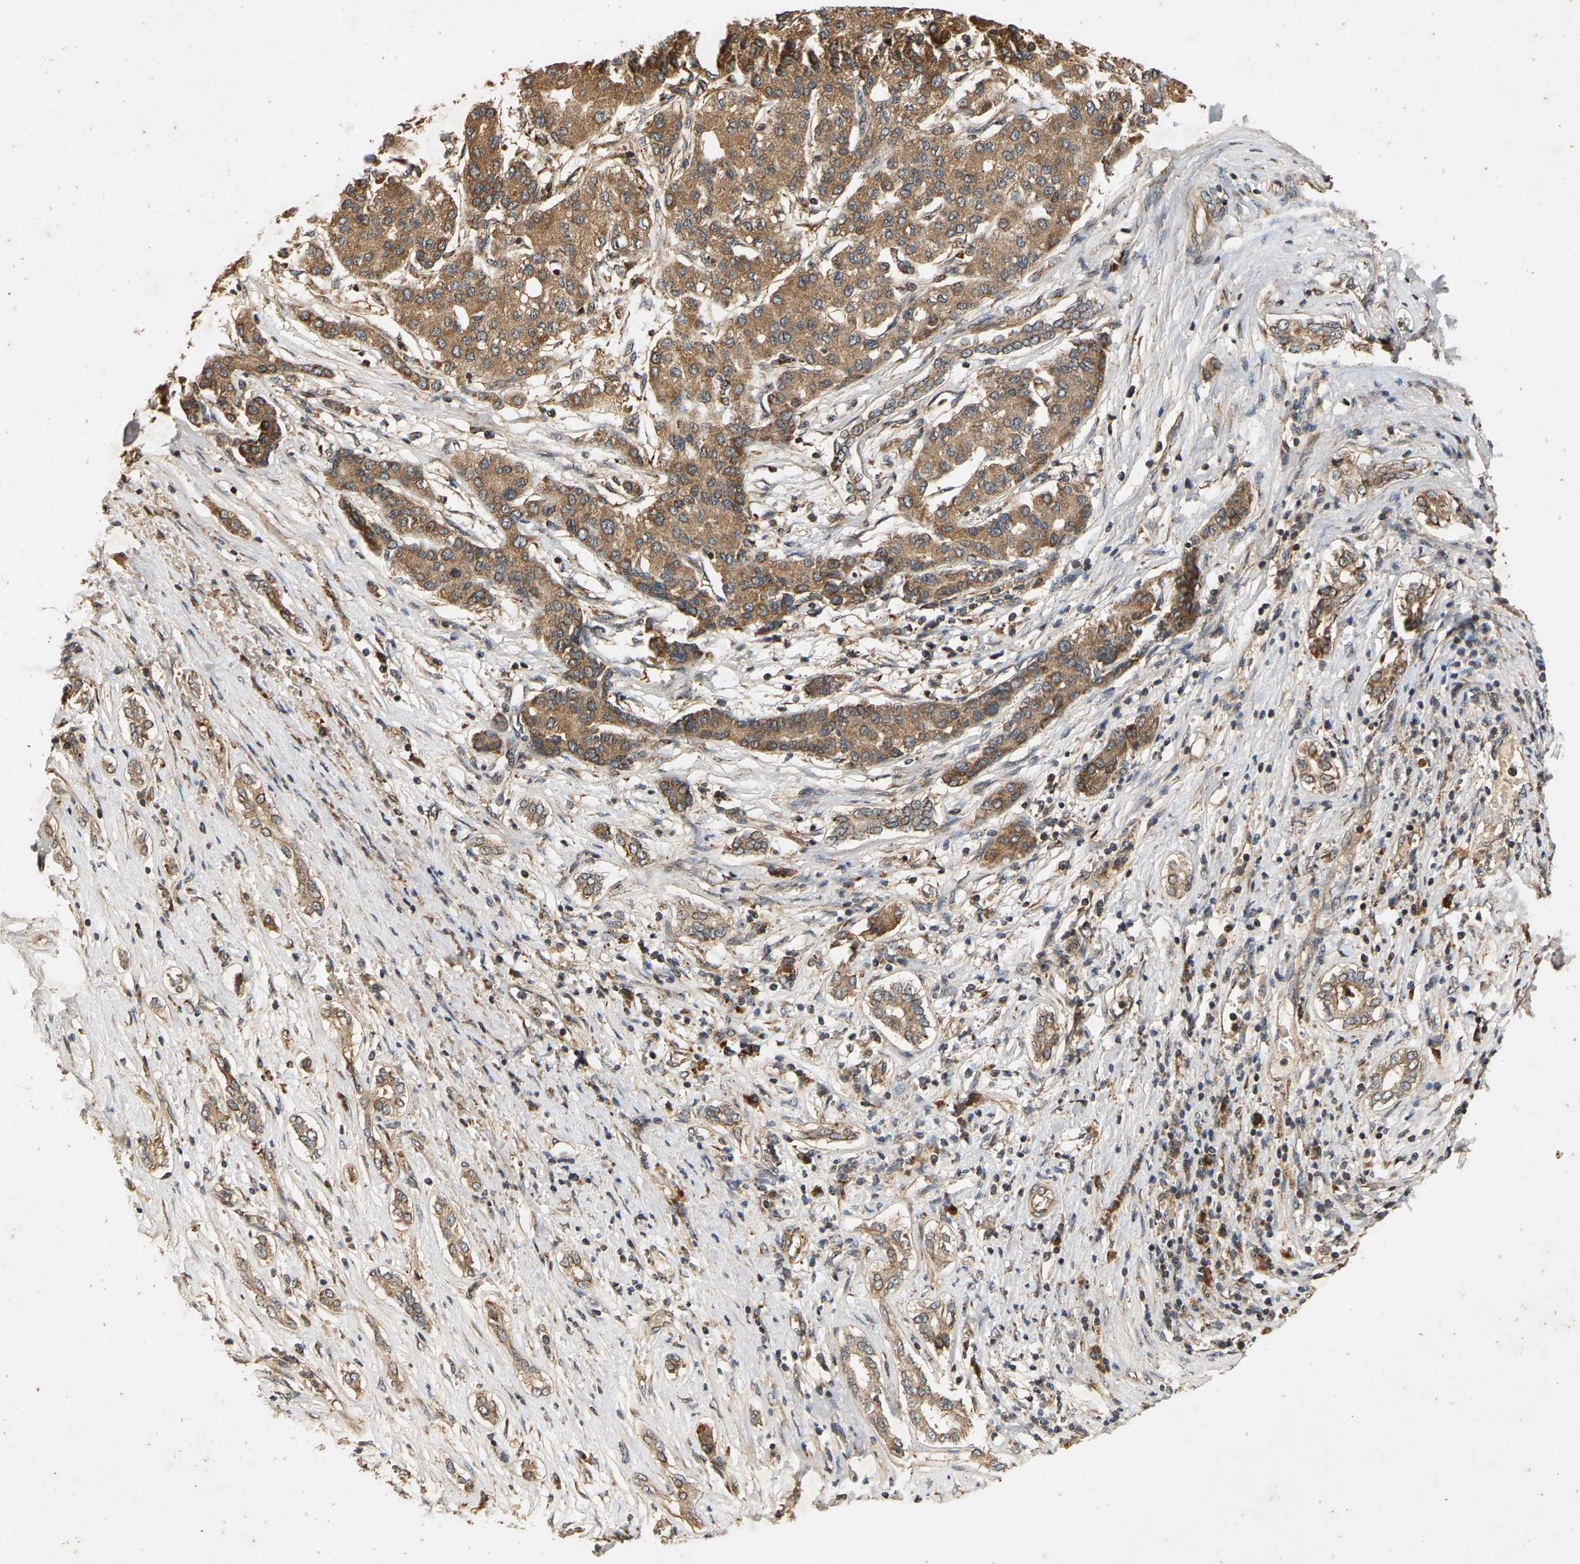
{"staining": {"intensity": "moderate", "quantity": ">75%", "location": "cytoplasmic/membranous"}, "tissue": "liver cancer", "cell_type": "Tumor cells", "image_type": "cancer", "snomed": [{"axis": "morphology", "description": "Carcinoma, Hepatocellular, NOS"}, {"axis": "topography", "description": "Liver"}], "caption": "Hepatocellular carcinoma (liver) stained with a brown dye demonstrates moderate cytoplasmic/membranous positive positivity in about >75% of tumor cells.", "gene": "CIDEC", "patient": {"sex": "male", "age": 65}}